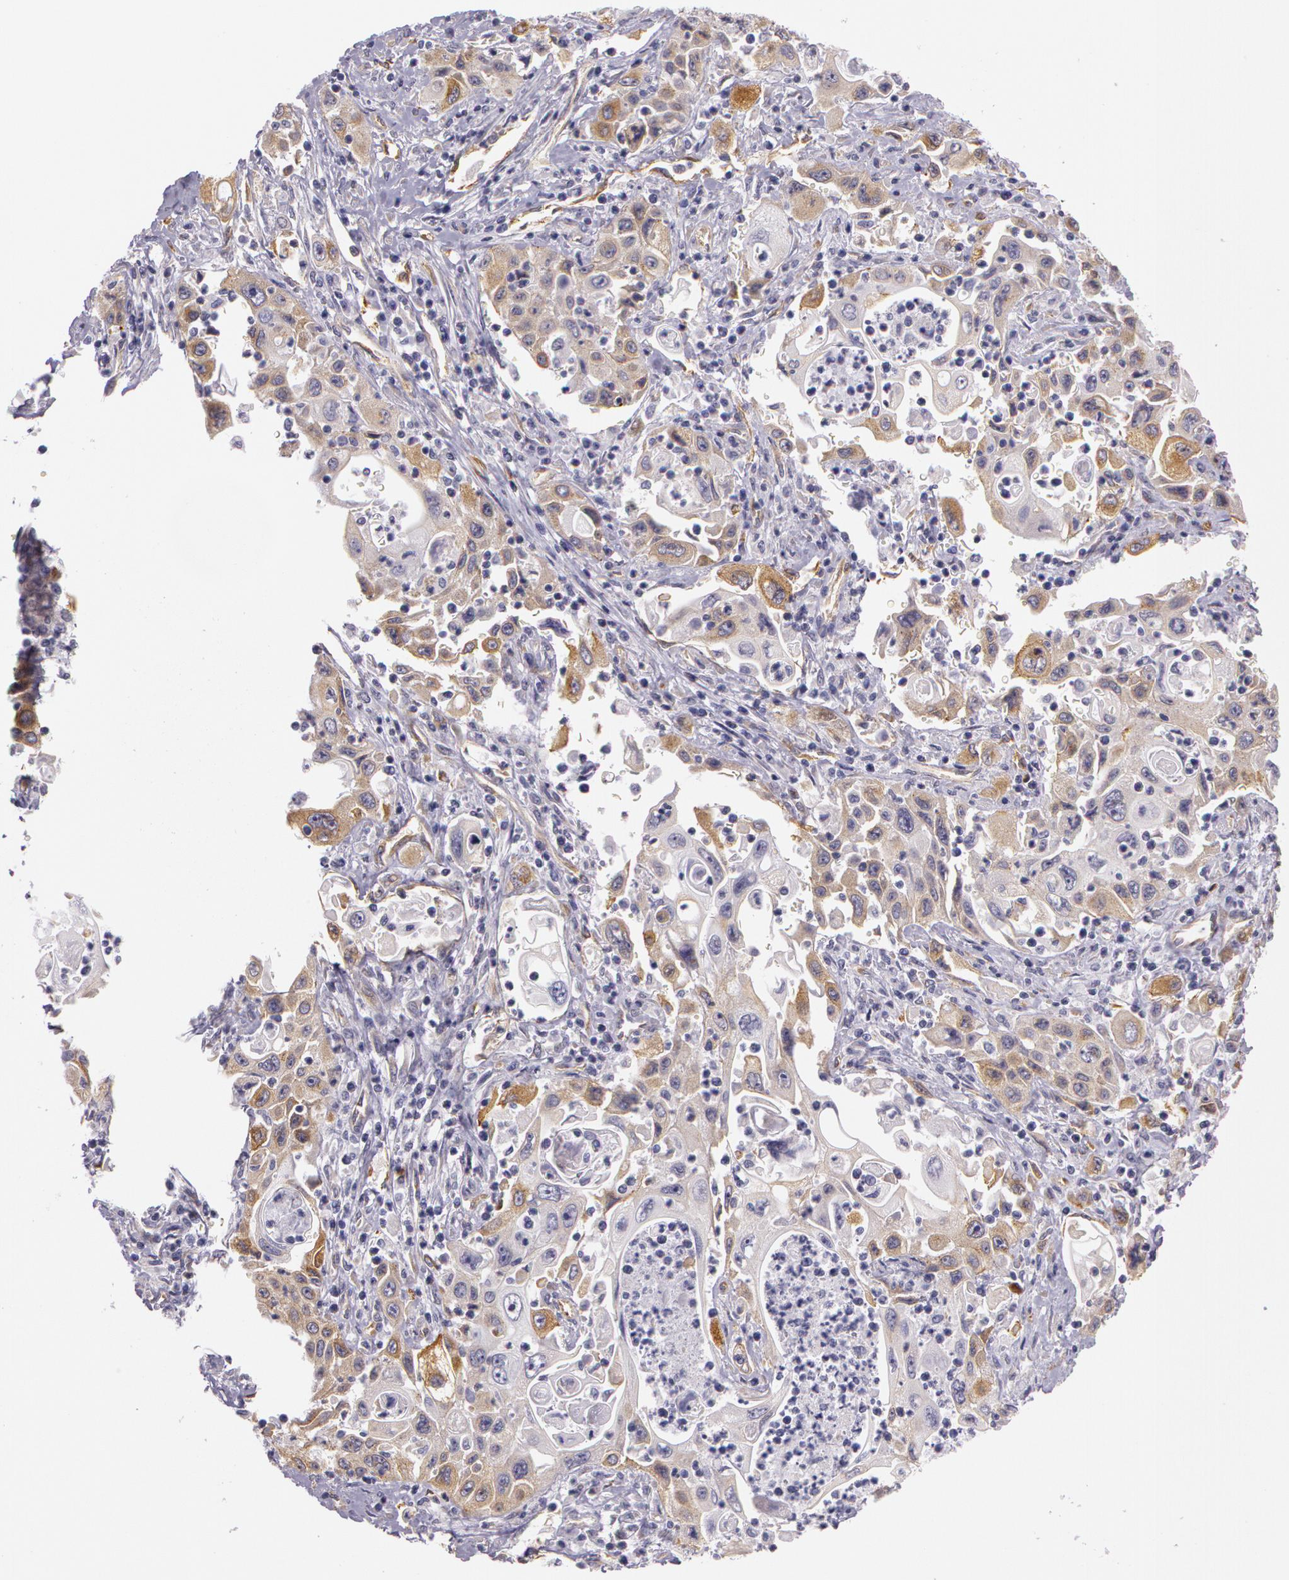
{"staining": {"intensity": "moderate", "quantity": "25%-75%", "location": "cytoplasmic/membranous"}, "tissue": "pancreatic cancer", "cell_type": "Tumor cells", "image_type": "cancer", "snomed": [{"axis": "morphology", "description": "Adenocarcinoma, NOS"}, {"axis": "topography", "description": "Pancreas"}], "caption": "Protein expression analysis of adenocarcinoma (pancreatic) displays moderate cytoplasmic/membranous expression in approximately 25%-75% of tumor cells.", "gene": "APP", "patient": {"sex": "male", "age": 70}}